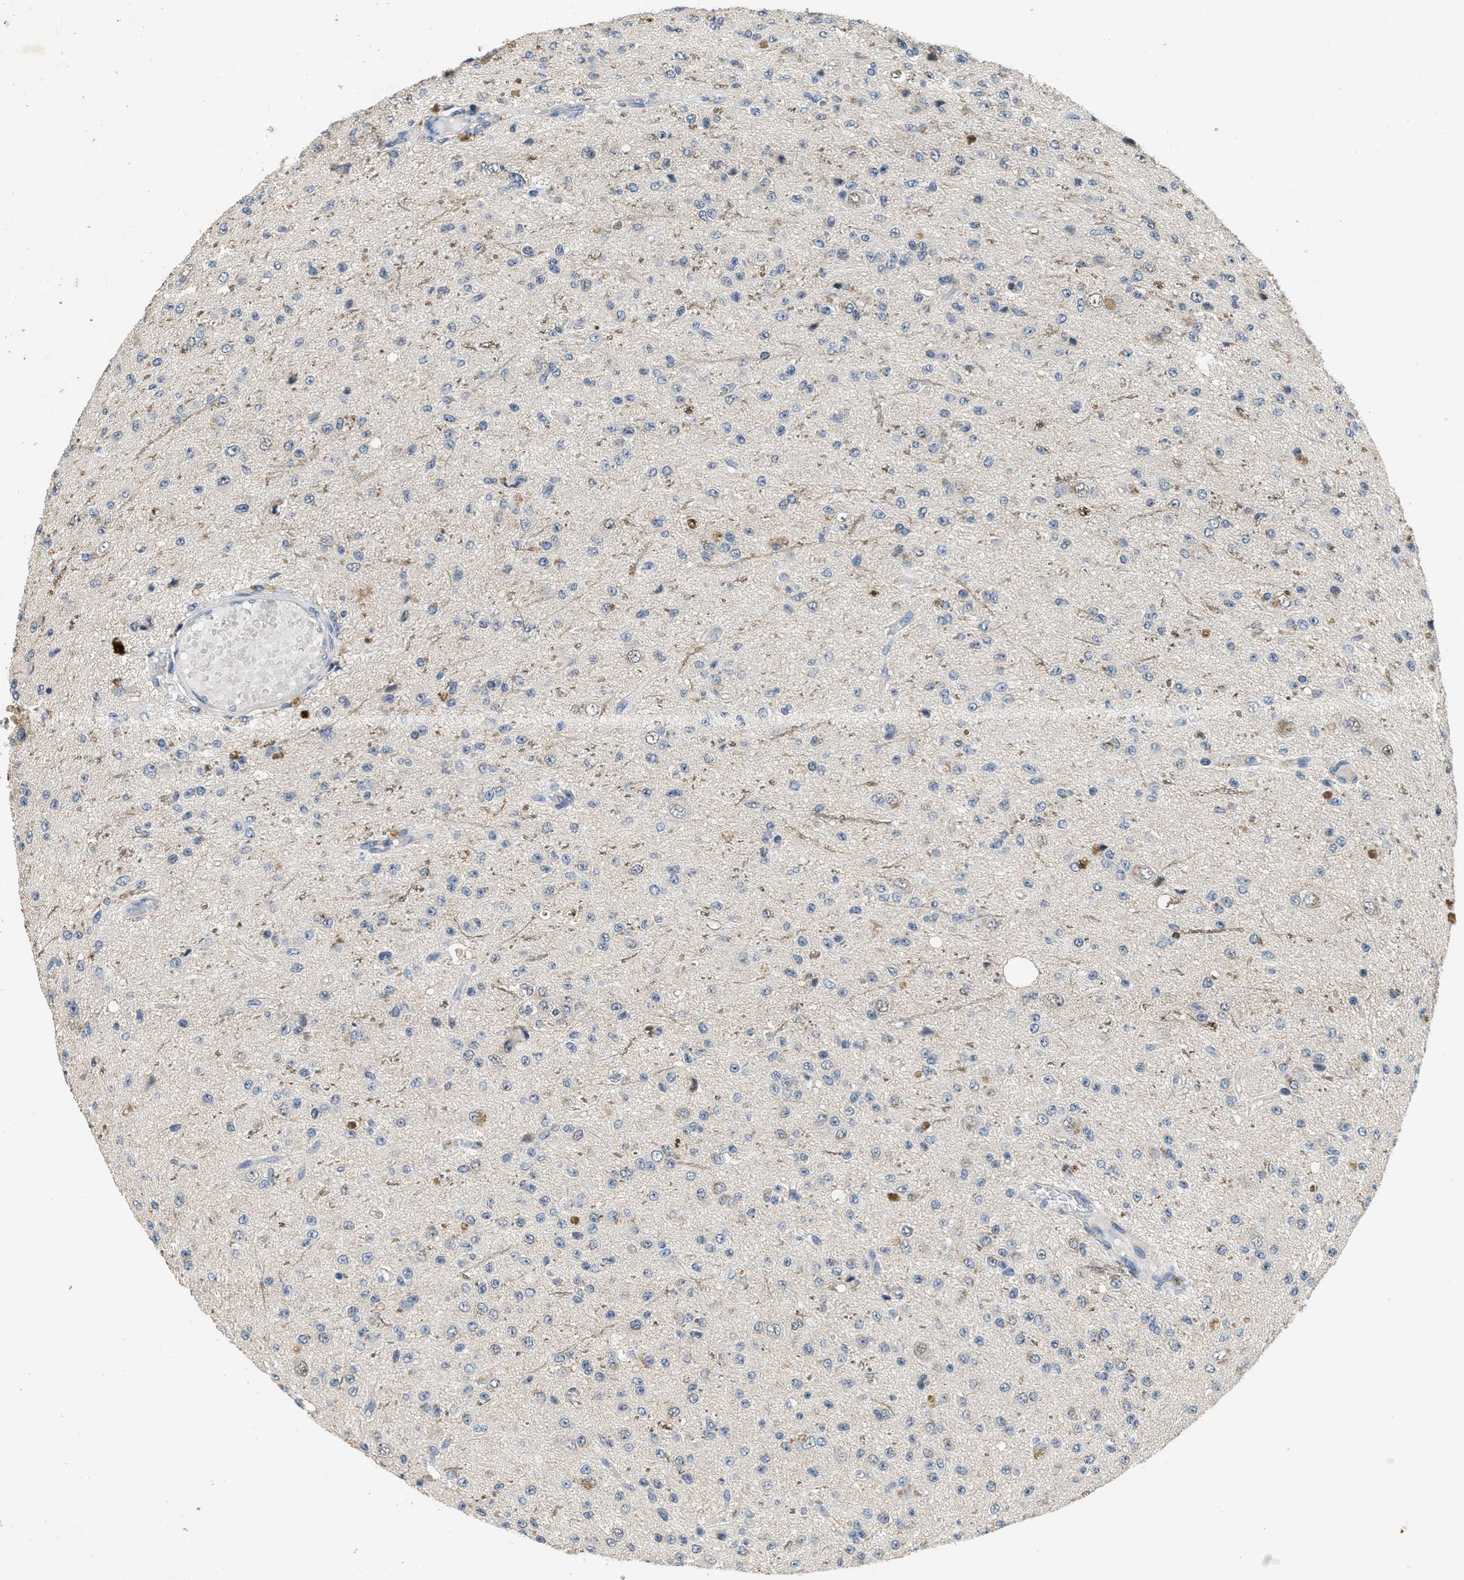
{"staining": {"intensity": "negative", "quantity": "none", "location": "none"}, "tissue": "glioma", "cell_type": "Tumor cells", "image_type": "cancer", "snomed": [{"axis": "morphology", "description": "Glioma, malignant, High grade"}, {"axis": "topography", "description": "pancreas cauda"}], "caption": "High magnification brightfield microscopy of high-grade glioma (malignant) stained with DAB (3,3'-diaminobenzidine) (brown) and counterstained with hematoxylin (blue): tumor cells show no significant staining. (DAB immunohistochemistry, high magnification).", "gene": "PAPOLG", "patient": {"sex": "male", "age": 60}}